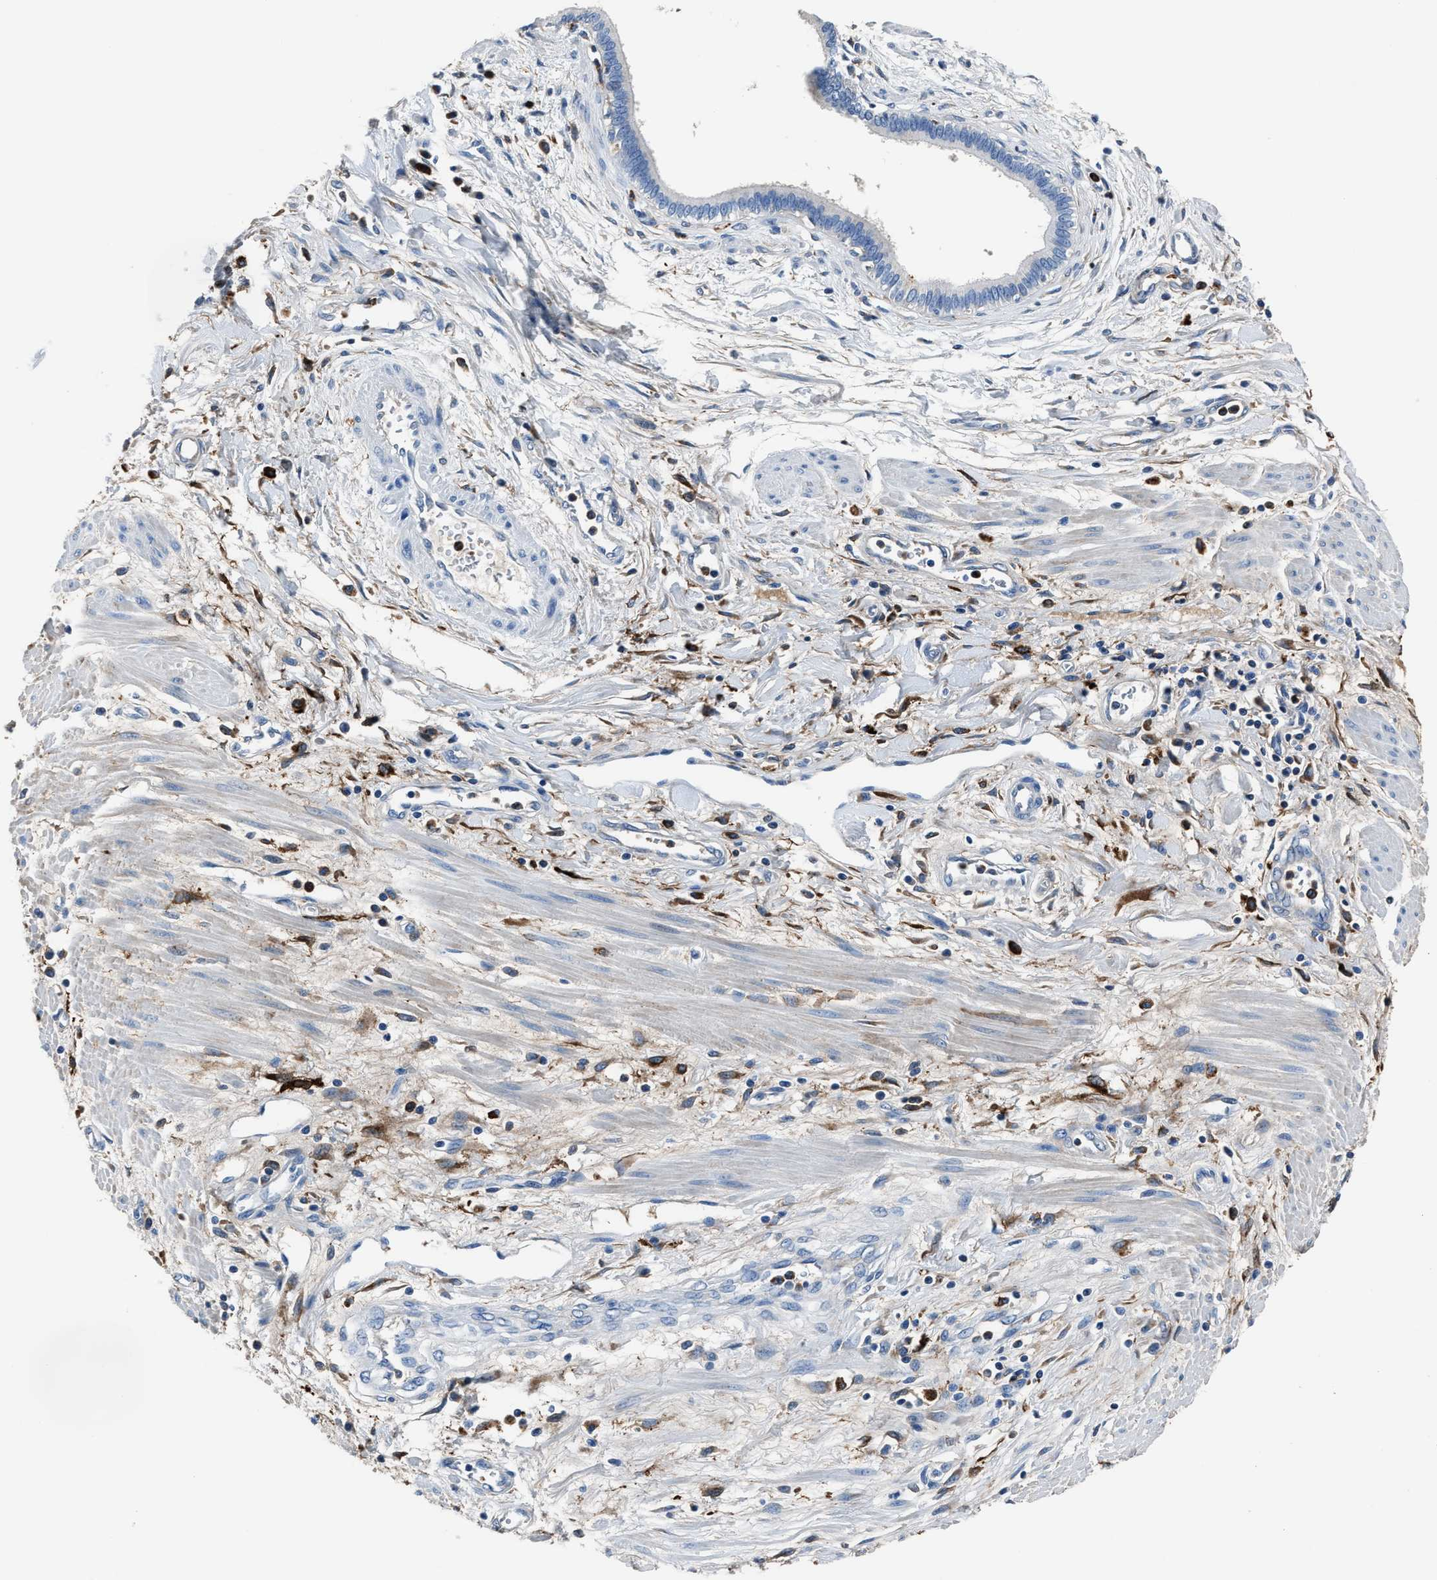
{"staining": {"intensity": "negative", "quantity": "none", "location": "none"}, "tissue": "pancreatic cancer", "cell_type": "Tumor cells", "image_type": "cancer", "snomed": [{"axis": "morphology", "description": "Normal tissue, NOS"}, {"axis": "topography", "description": "Lymph node"}], "caption": "This image is of pancreatic cancer stained with IHC to label a protein in brown with the nuclei are counter-stained blue. There is no staining in tumor cells.", "gene": "FTL", "patient": {"sex": "male", "age": 50}}